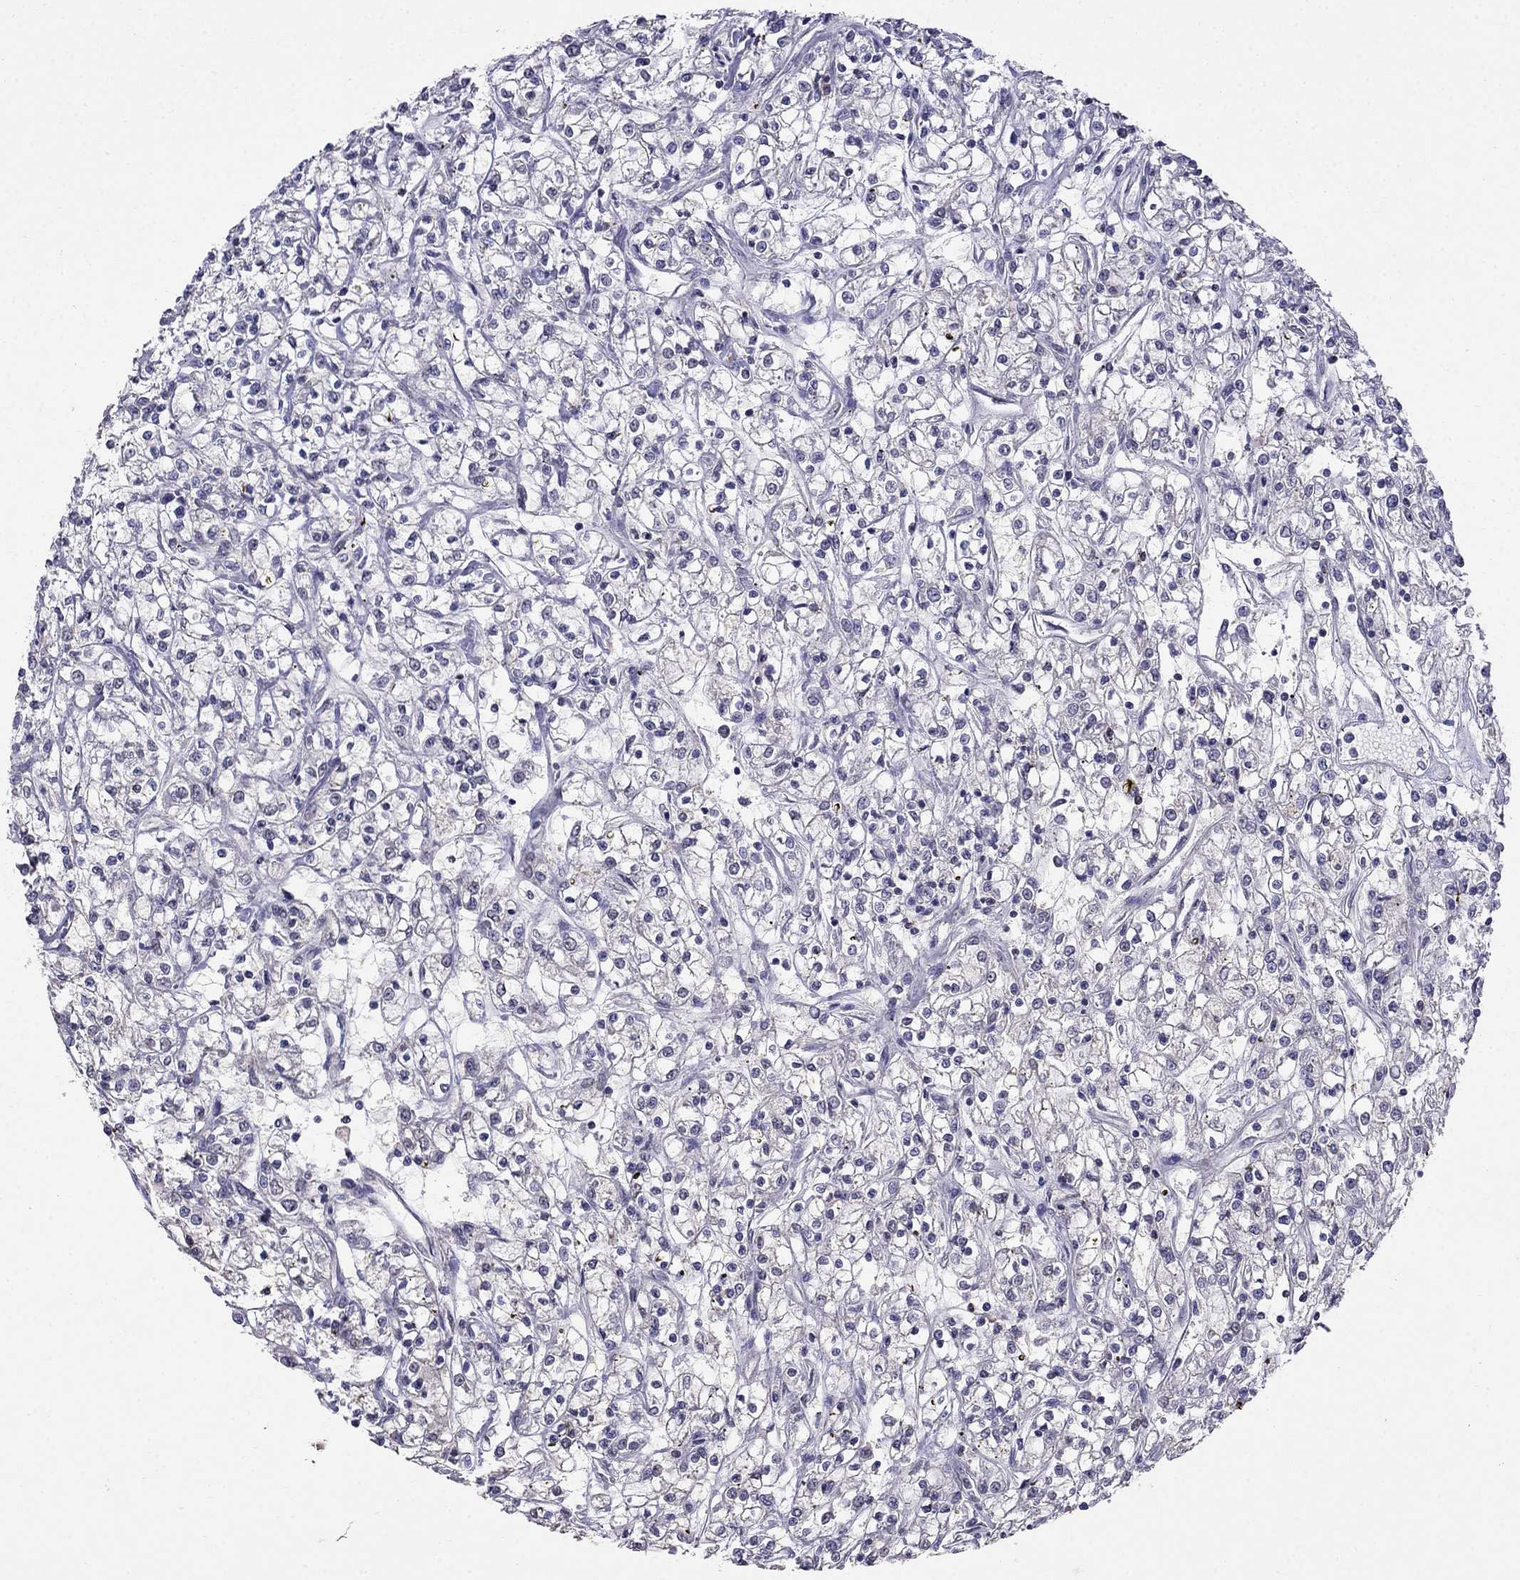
{"staining": {"intensity": "negative", "quantity": "none", "location": "none"}, "tissue": "renal cancer", "cell_type": "Tumor cells", "image_type": "cancer", "snomed": [{"axis": "morphology", "description": "Adenocarcinoma, NOS"}, {"axis": "topography", "description": "Kidney"}], "caption": "This is an IHC photomicrograph of human renal adenocarcinoma. There is no expression in tumor cells.", "gene": "CD8B", "patient": {"sex": "female", "age": 59}}